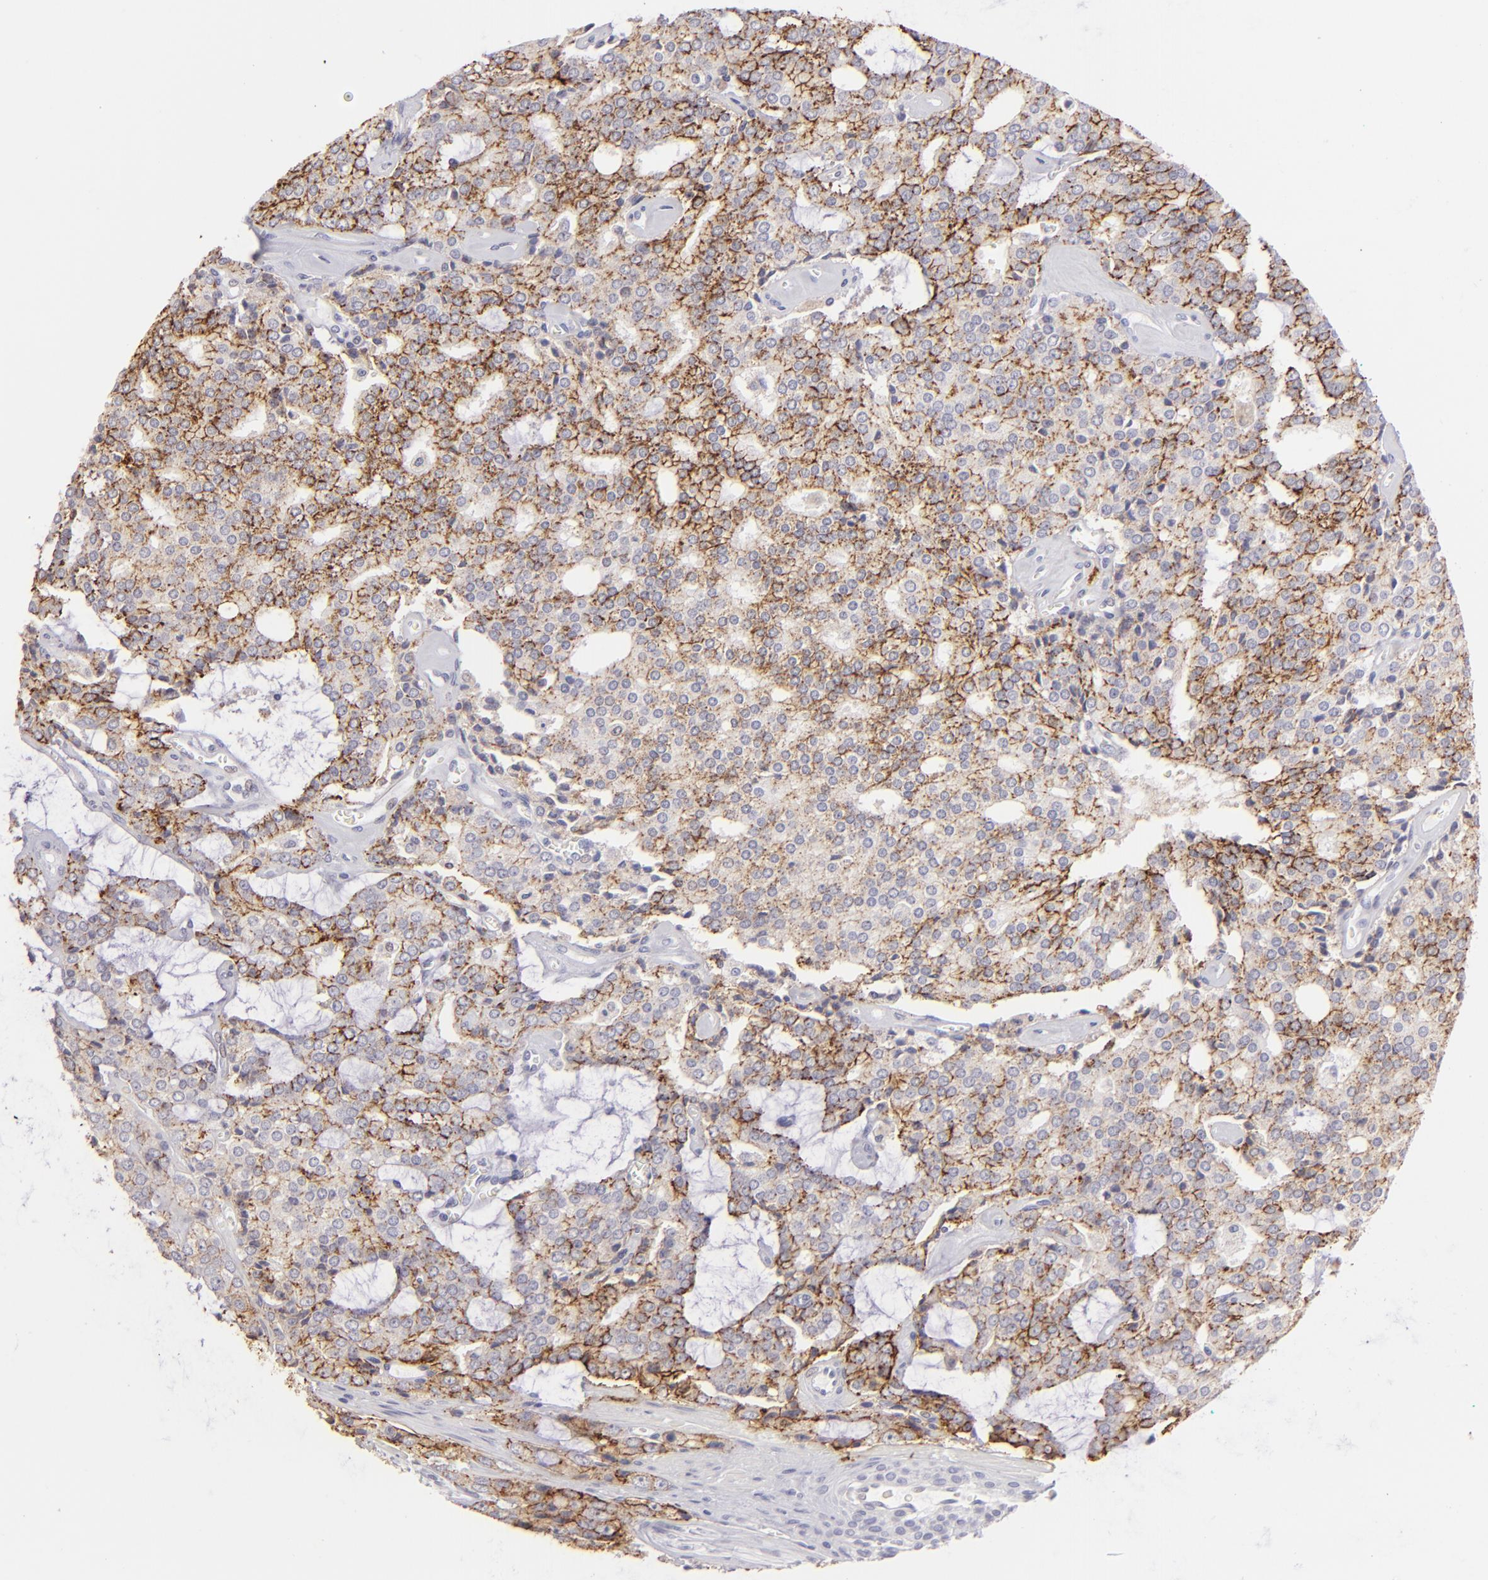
{"staining": {"intensity": "moderate", "quantity": ">75%", "location": "cytoplasmic/membranous"}, "tissue": "prostate cancer", "cell_type": "Tumor cells", "image_type": "cancer", "snomed": [{"axis": "morphology", "description": "Adenocarcinoma, High grade"}, {"axis": "topography", "description": "Prostate"}], "caption": "Tumor cells show medium levels of moderate cytoplasmic/membranous staining in about >75% of cells in human prostate cancer (high-grade adenocarcinoma). Using DAB (3,3'-diaminobenzidine) (brown) and hematoxylin (blue) stains, captured at high magnification using brightfield microscopy.", "gene": "CLDN4", "patient": {"sex": "male", "age": 67}}